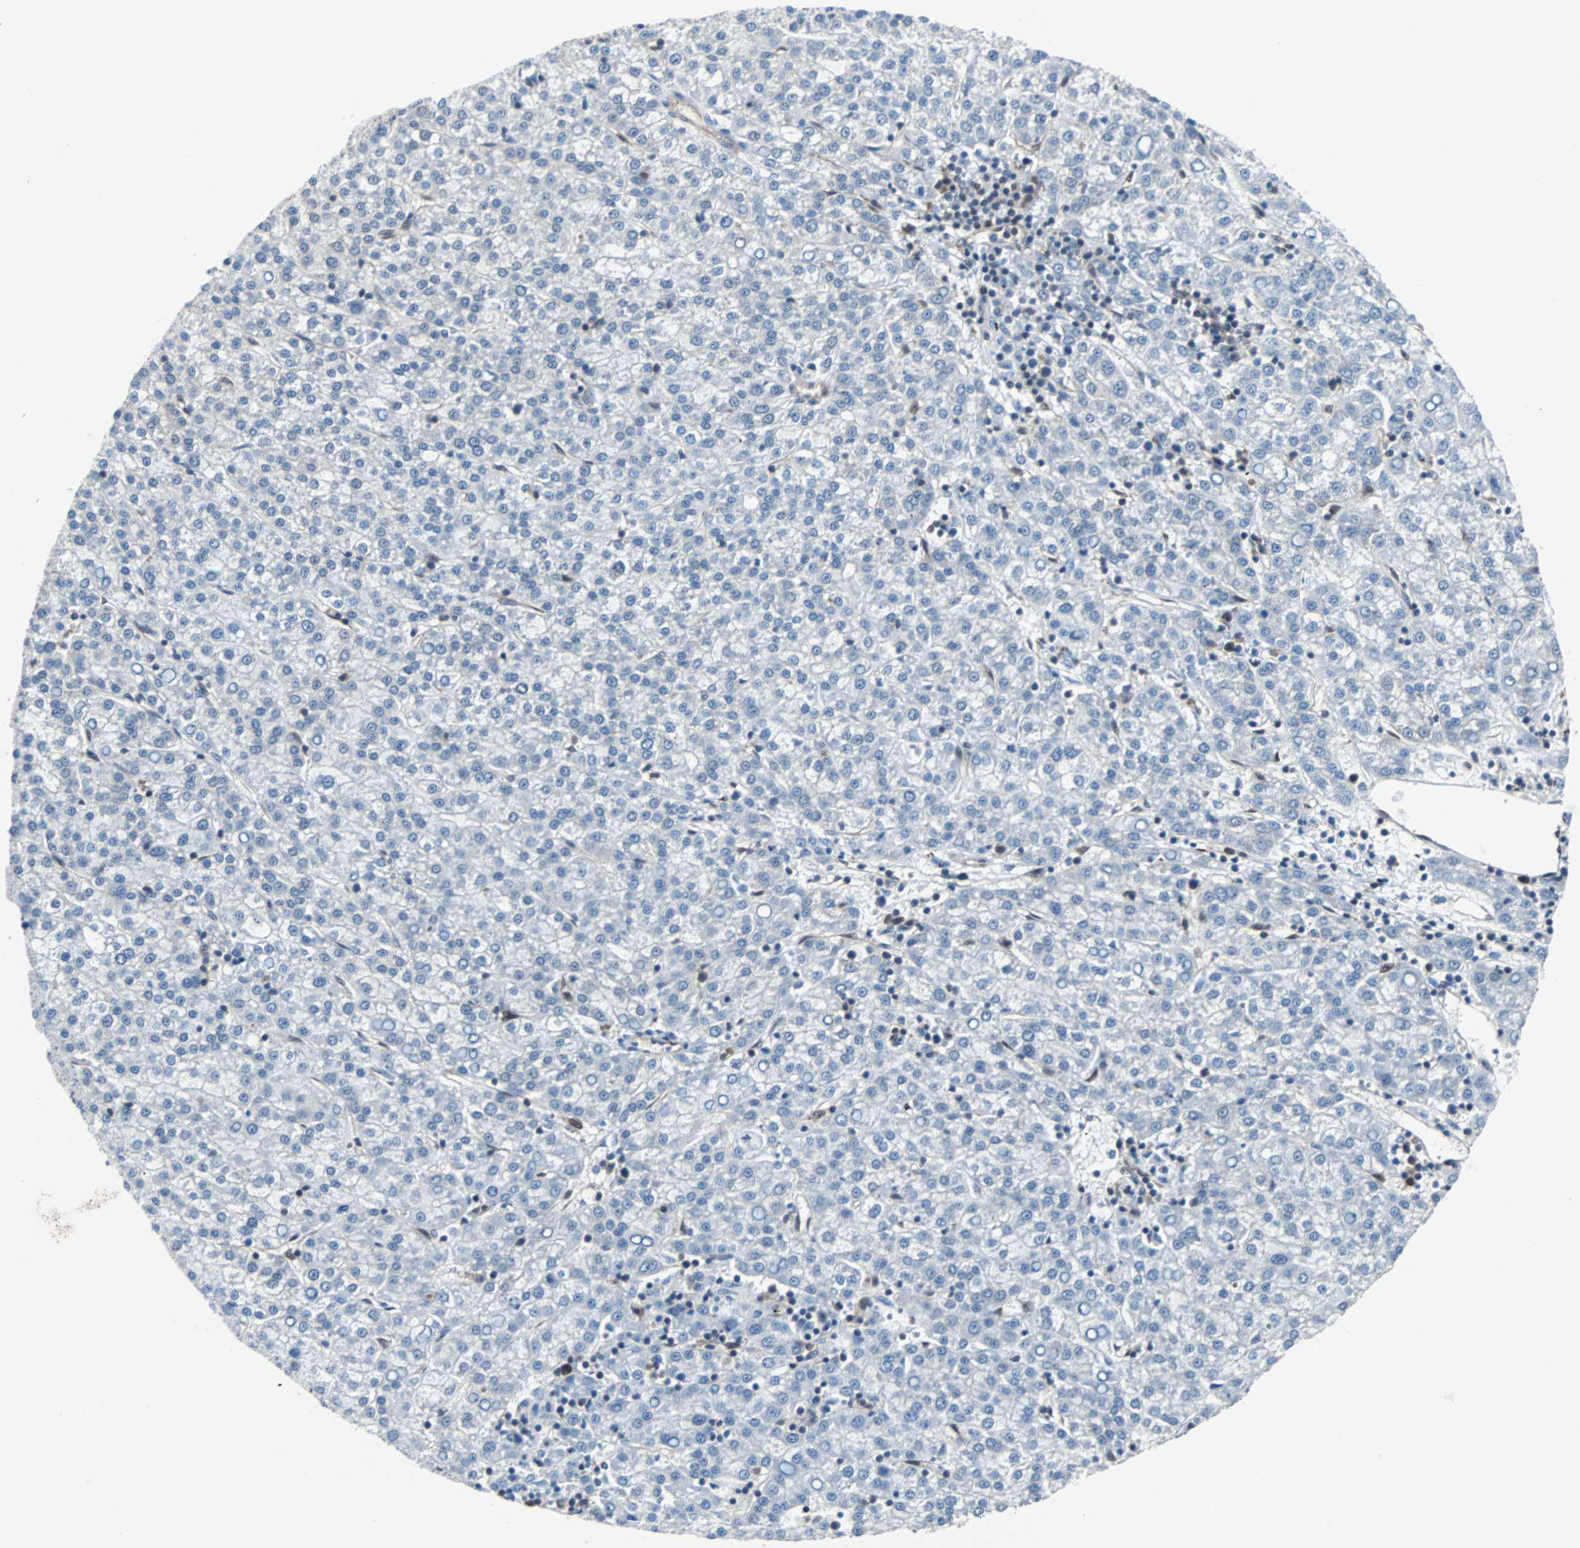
{"staining": {"intensity": "negative", "quantity": "none", "location": "none"}, "tissue": "liver cancer", "cell_type": "Tumor cells", "image_type": "cancer", "snomed": [{"axis": "morphology", "description": "Carcinoma, Hepatocellular, NOS"}, {"axis": "topography", "description": "Liver"}], "caption": "The micrograph shows no staining of tumor cells in liver cancer.", "gene": "MAP2K6", "patient": {"sex": "female", "age": 58}}